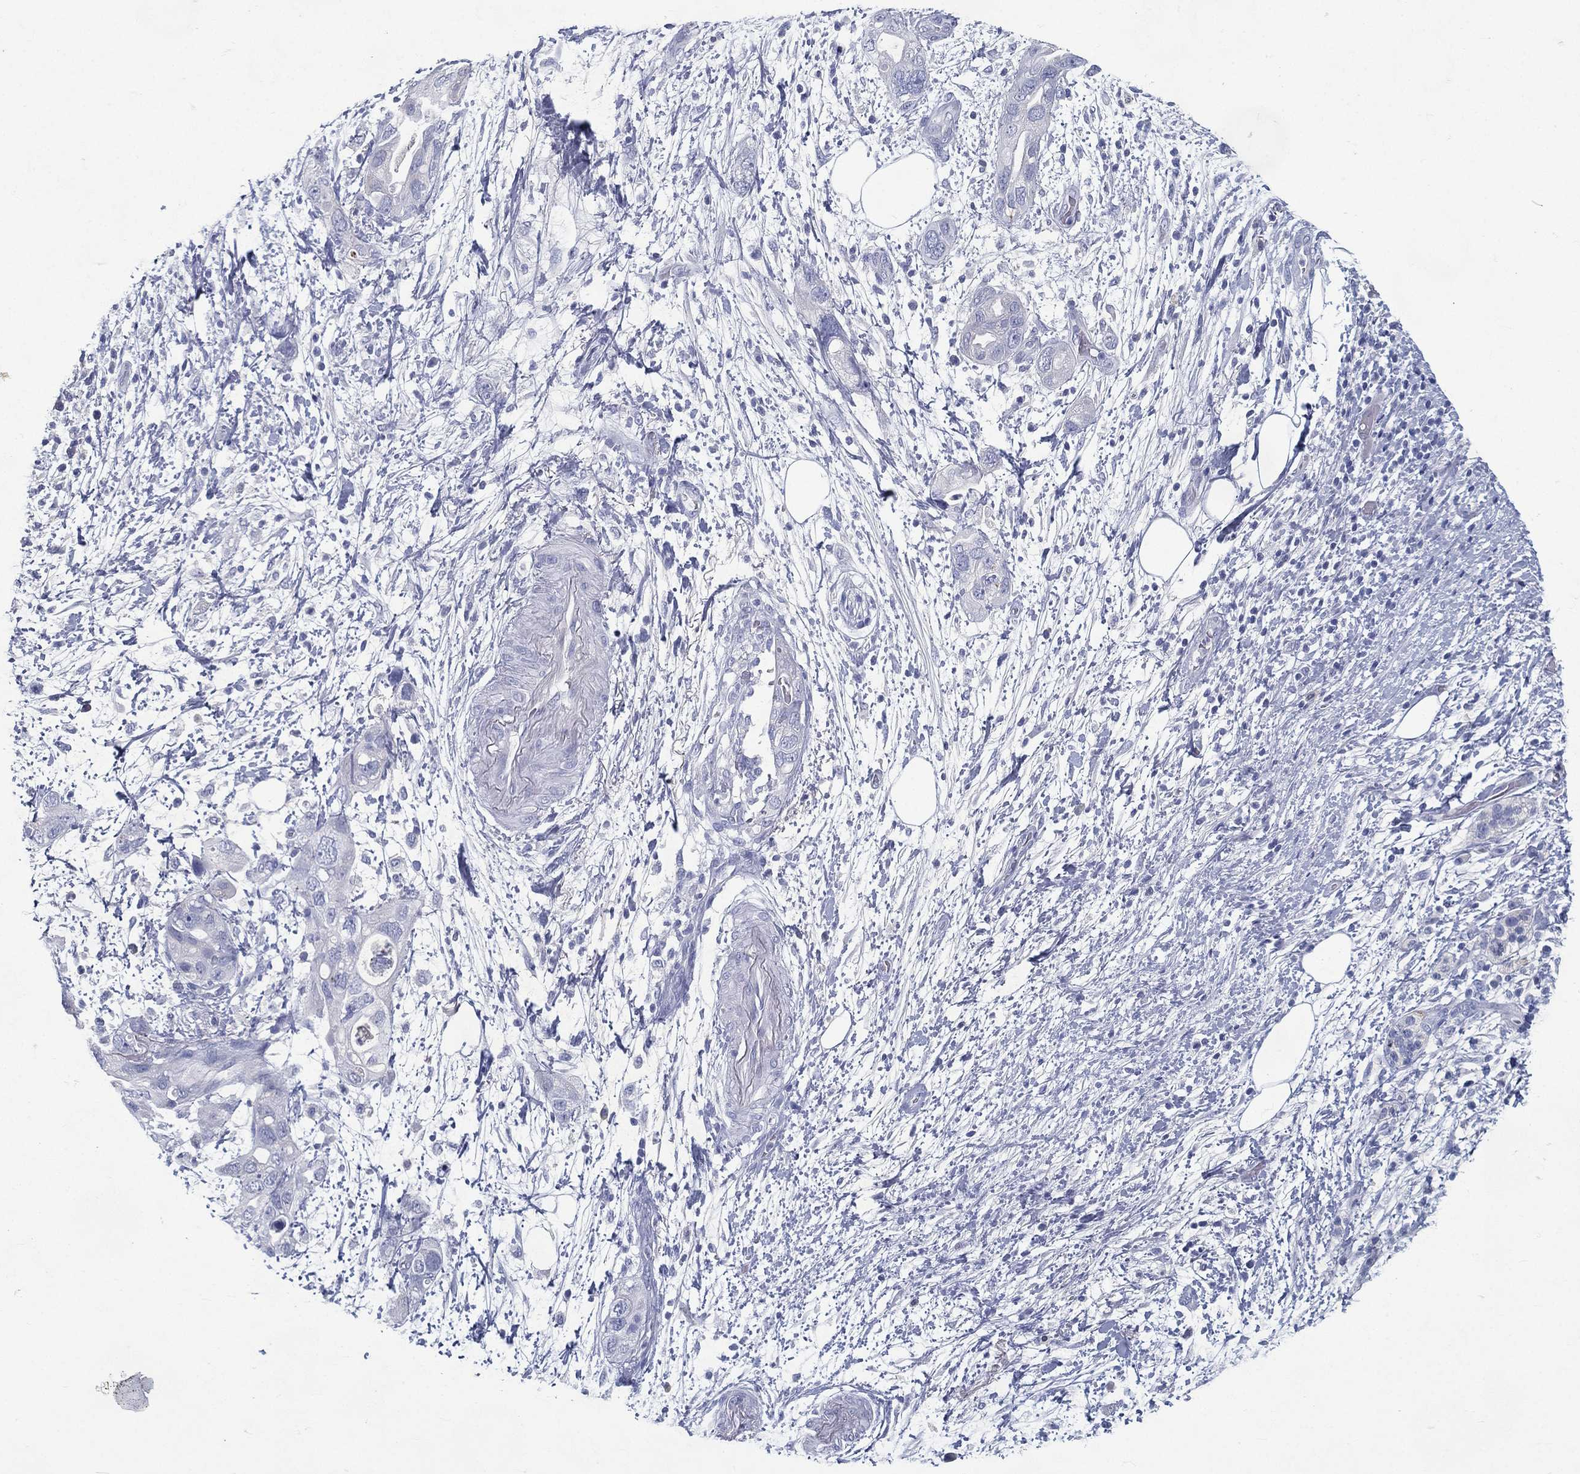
{"staining": {"intensity": "negative", "quantity": "none", "location": "none"}, "tissue": "pancreatic cancer", "cell_type": "Tumor cells", "image_type": "cancer", "snomed": [{"axis": "morphology", "description": "Adenocarcinoma, NOS"}, {"axis": "topography", "description": "Pancreas"}], "caption": "Tumor cells are negative for brown protein staining in adenocarcinoma (pancreatic). (DAB immunohistochemistry with hematoxylin counter stain).", "gene": "RGS13", "patient": {"sex": "female", "age": 72}}